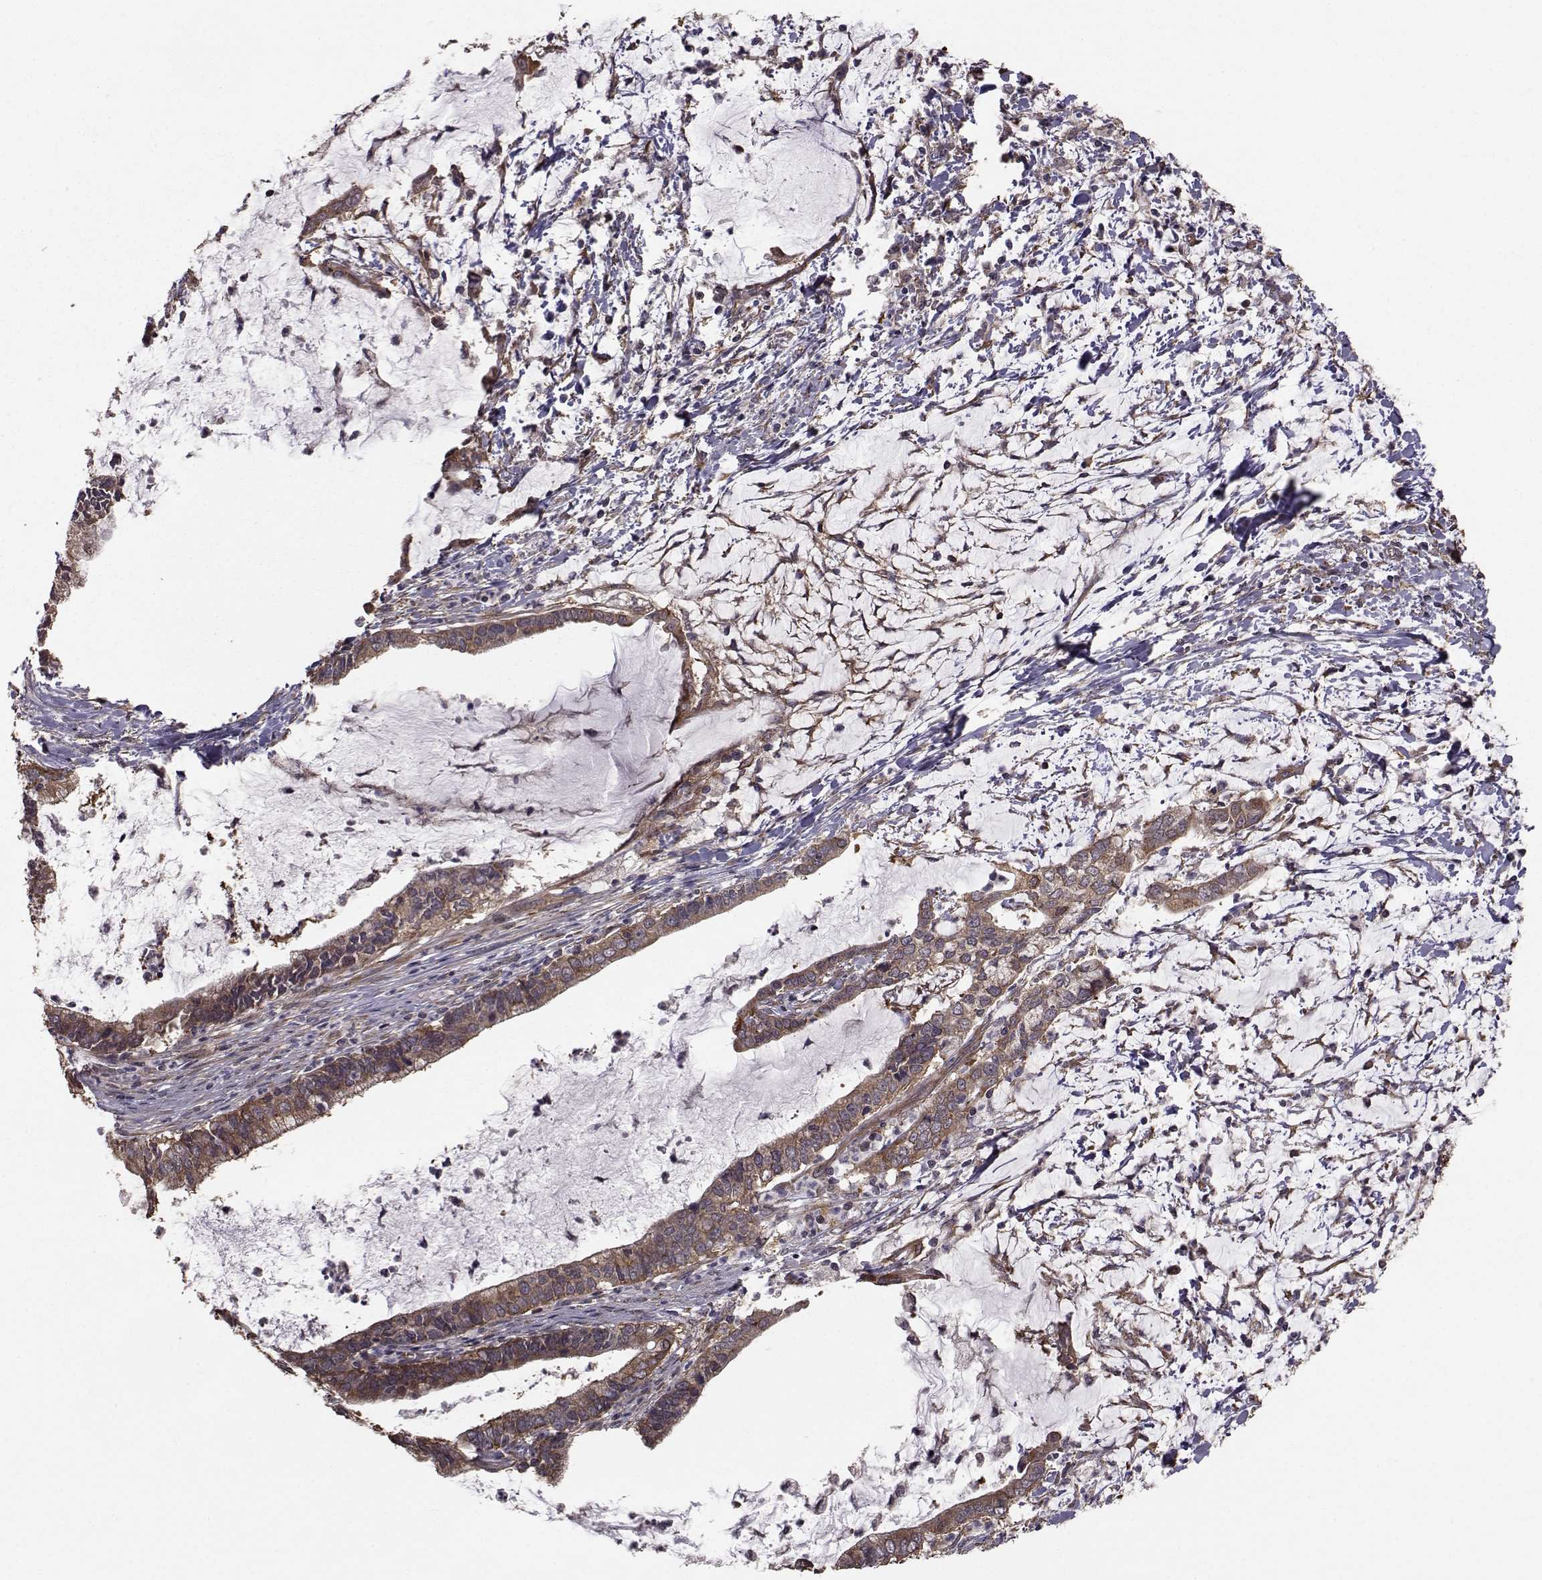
{"staining": {"intensity": "moderate", "quantity": ">75%", "location": "cytoplasmic/membranous"}, "tissue": "cervical cancer", "cell_type": "Tumor cells", "image_type": "cancer", "snomed": [{"axis": "morphology", "description": "Adenocarcinoma, NOS"}, {"axis": "topography", "description": "Cervix"}], "caption": "Human cervical cancer (adenocarcinoma) stained for a protein (brown) shows moderate cytoplasmic/membranous positive staining in approximately >75% of tumor cells.", "gene": "TRIP10", "patient": {"sex": "female", "age": 42}}